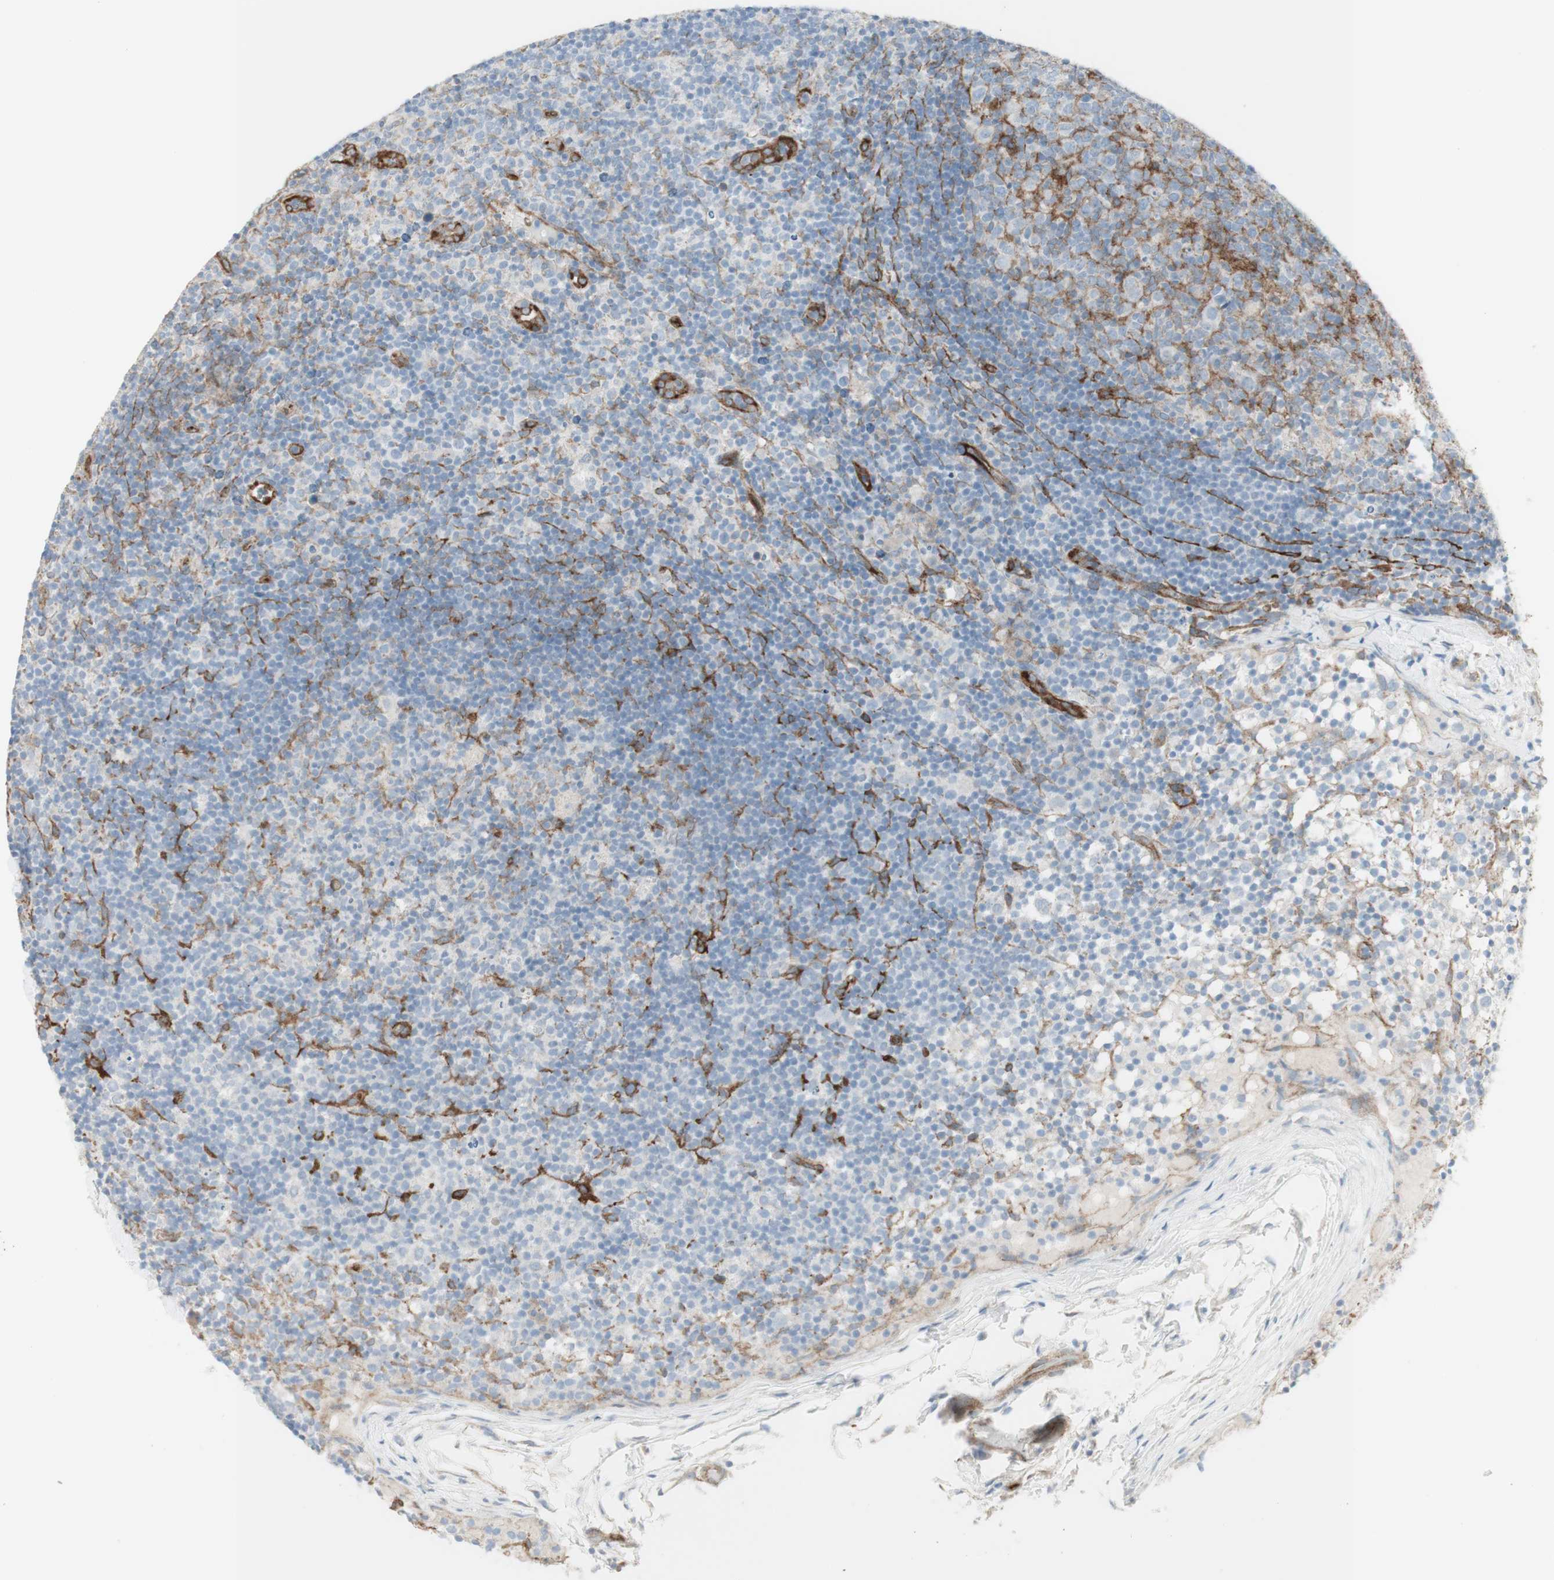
{"staining": {"intensity": "weak", "quantity": "<25%", "location": "cytoplasmic/membranous"}, "tissue": "lymph node", "cell_type": "Germinal center cells", "image_type": "normal", "snomed": [{"axis": "morphology", "description": "Normal tissue, NOS"}, {"axis": "morphology", "description": "Inflammation, NOS"}, {"axis": "topography", "description": "Lymph node"}], "caption": "Photomicrograph shows no significant protein staining in germinal center cells of normal lymph node.", "gene": "MYO6", "patient": {"sex": "male", "age": 55}}